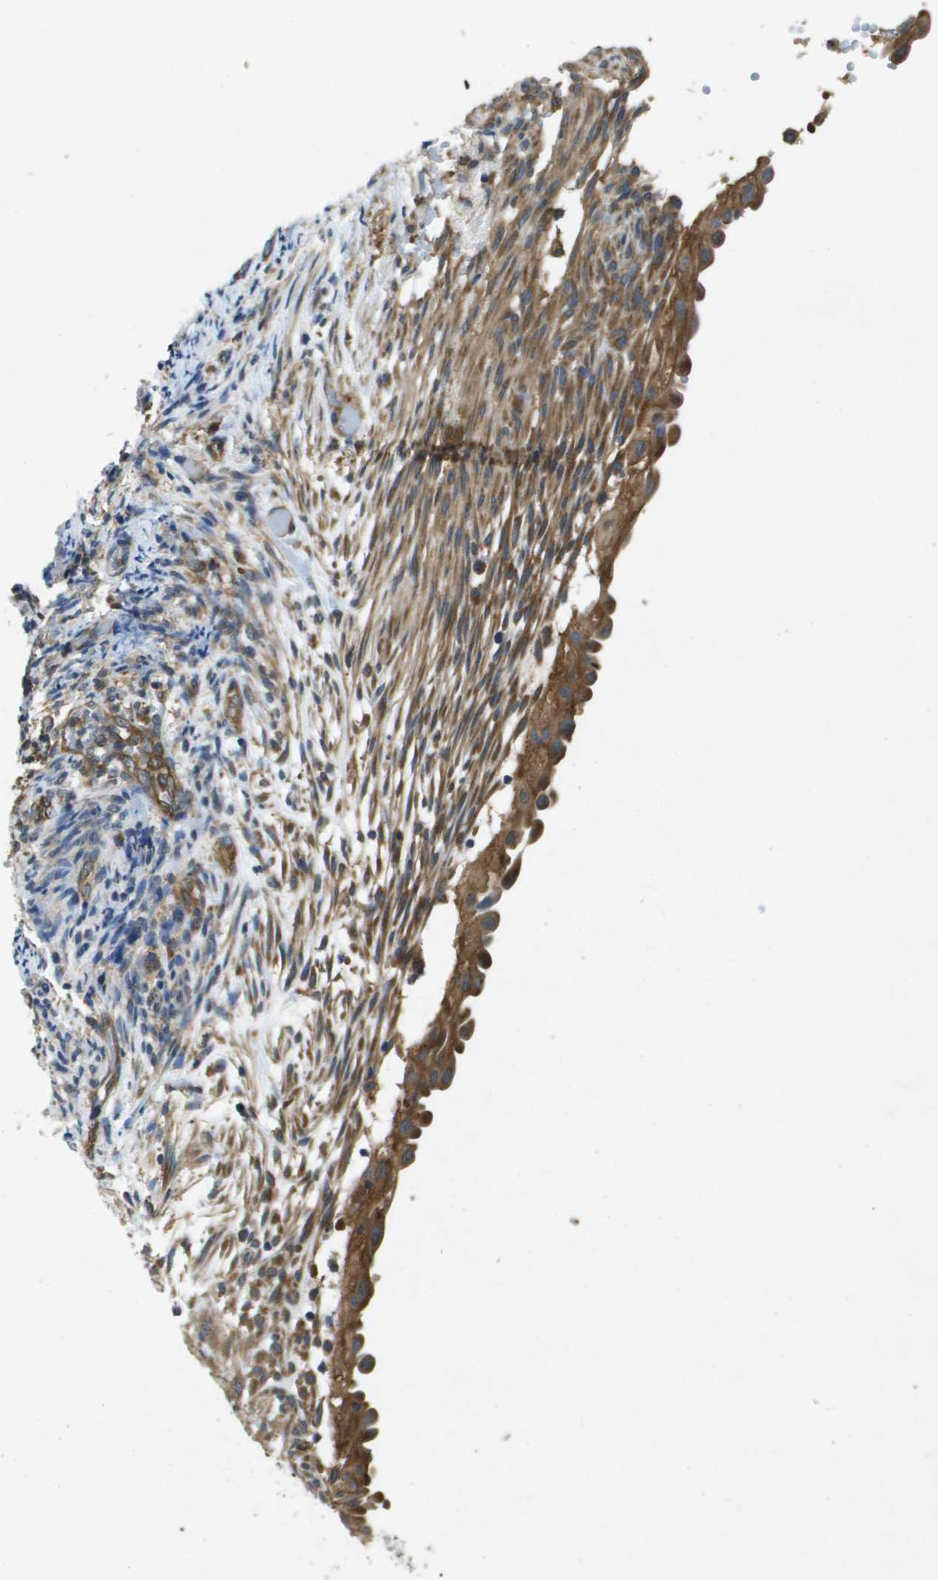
{"staining": {"intensity": "strong", "quantity": ">75%", "location": "cytoplasmic/membranous"}, "tissue": "endometrial cancer", "cell_type": "Tumor cells", "image_type": "cancer", "snomed": [{"axis": "morphology", "description": "Adenocarcinoma, NOS"}, {"axis": "topography", "description": "Endometrium"}], "caption": "DAB immunohistochemical staining of human adenocarcinoma (endometrial) shows strong cytoplasmic/membranous protein expression in about >75% of tumor cells. (IHC, brightfield microscopy, high magnification).", "gene": "PTPRT", "patient": {"sex": "female", "age": 58}}